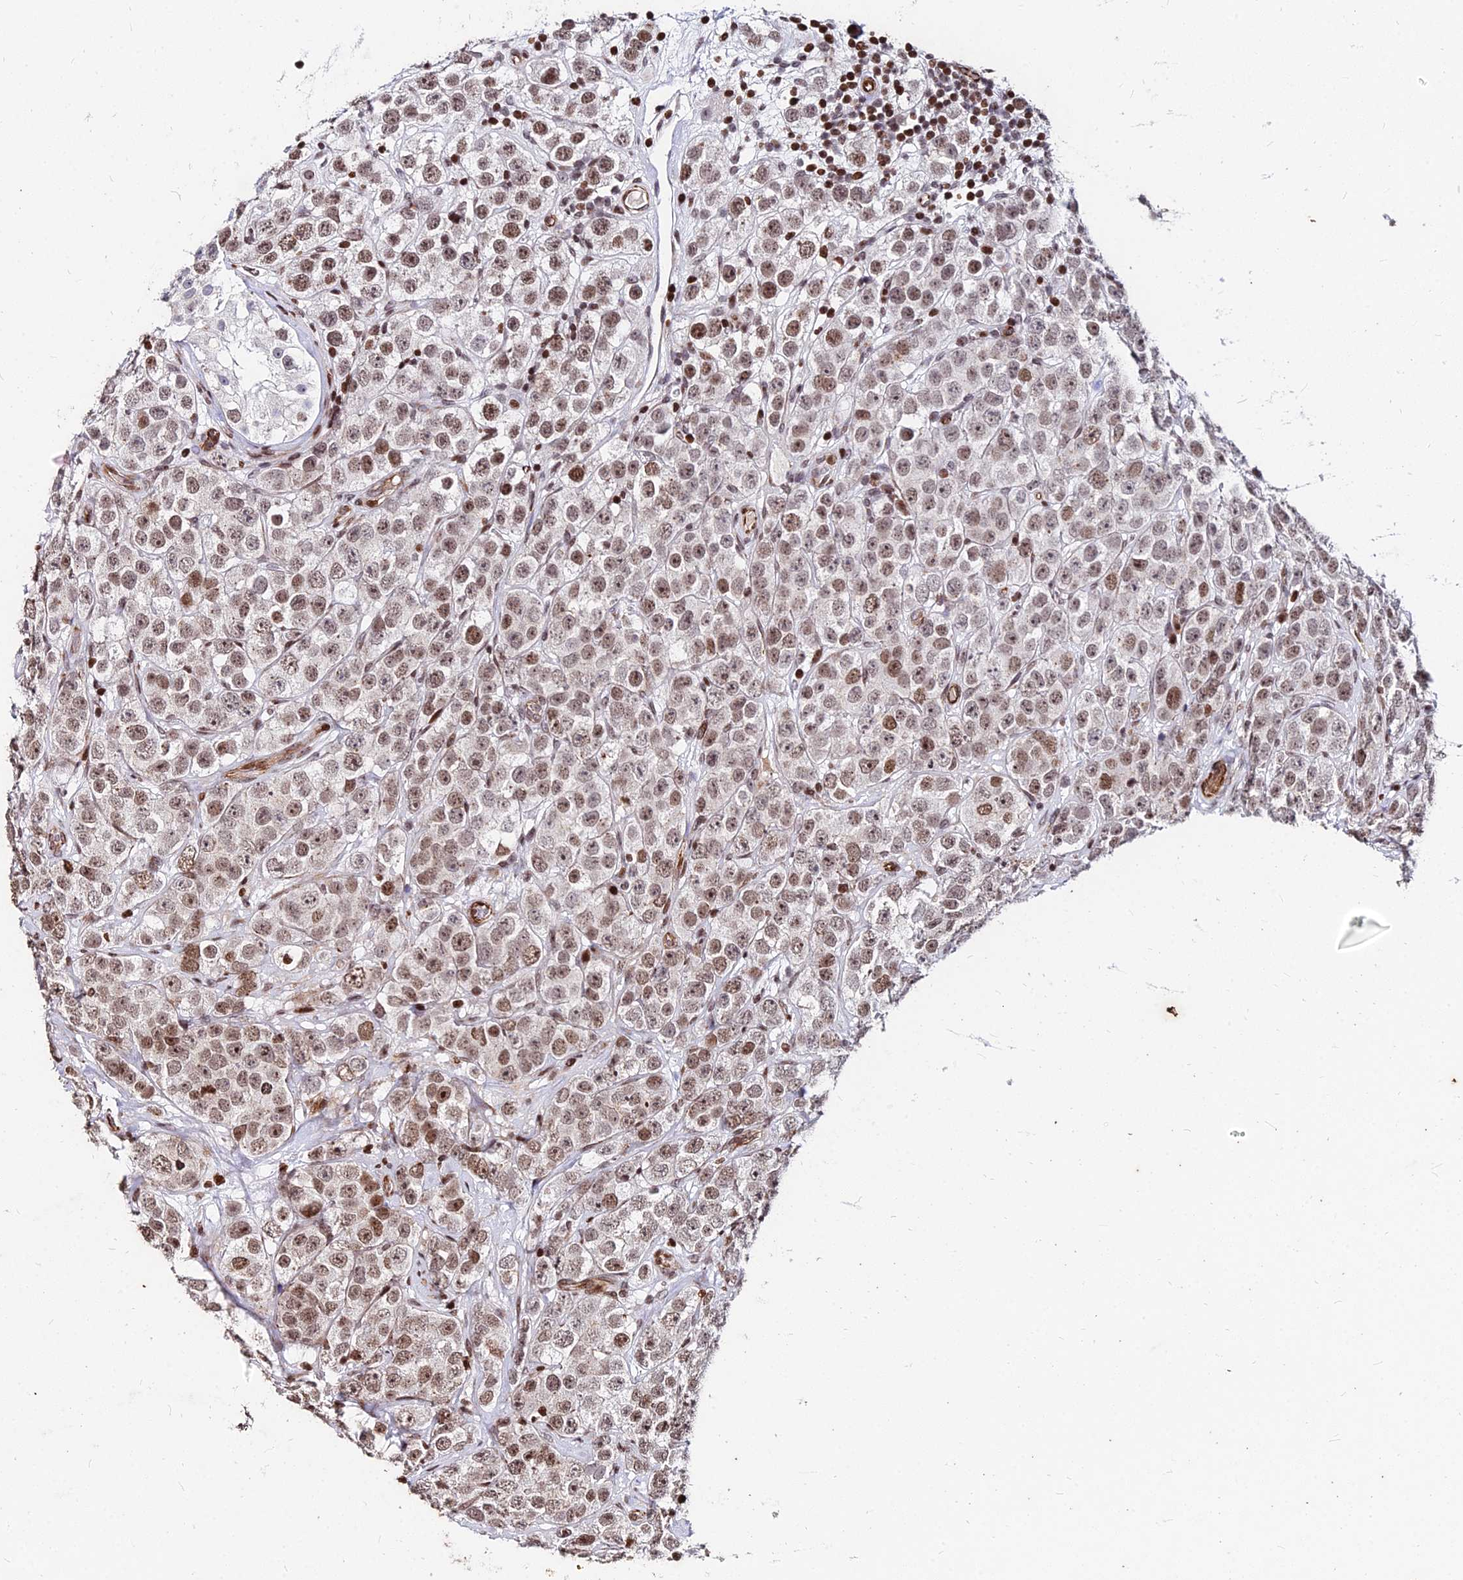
{"staining": {"intensity": "moderate", "quantity": ">75%", "location": "nuclear"}, "tissue": "testis cancer", "cell_type": "Tumor cells", "image_type": "cancer", "snomed": [{"axis": "morphology", "description": "Seminoma, NOS"}, {"axis": "topography", "description": "Testis"}], "caption": "Testis cancer stained with immunohistochemistry demonstrates moderate nuclear staining in about >75% of tumor cells.", "gene": "NYAP2", "patient": {"sex": "male", "age": 28}}